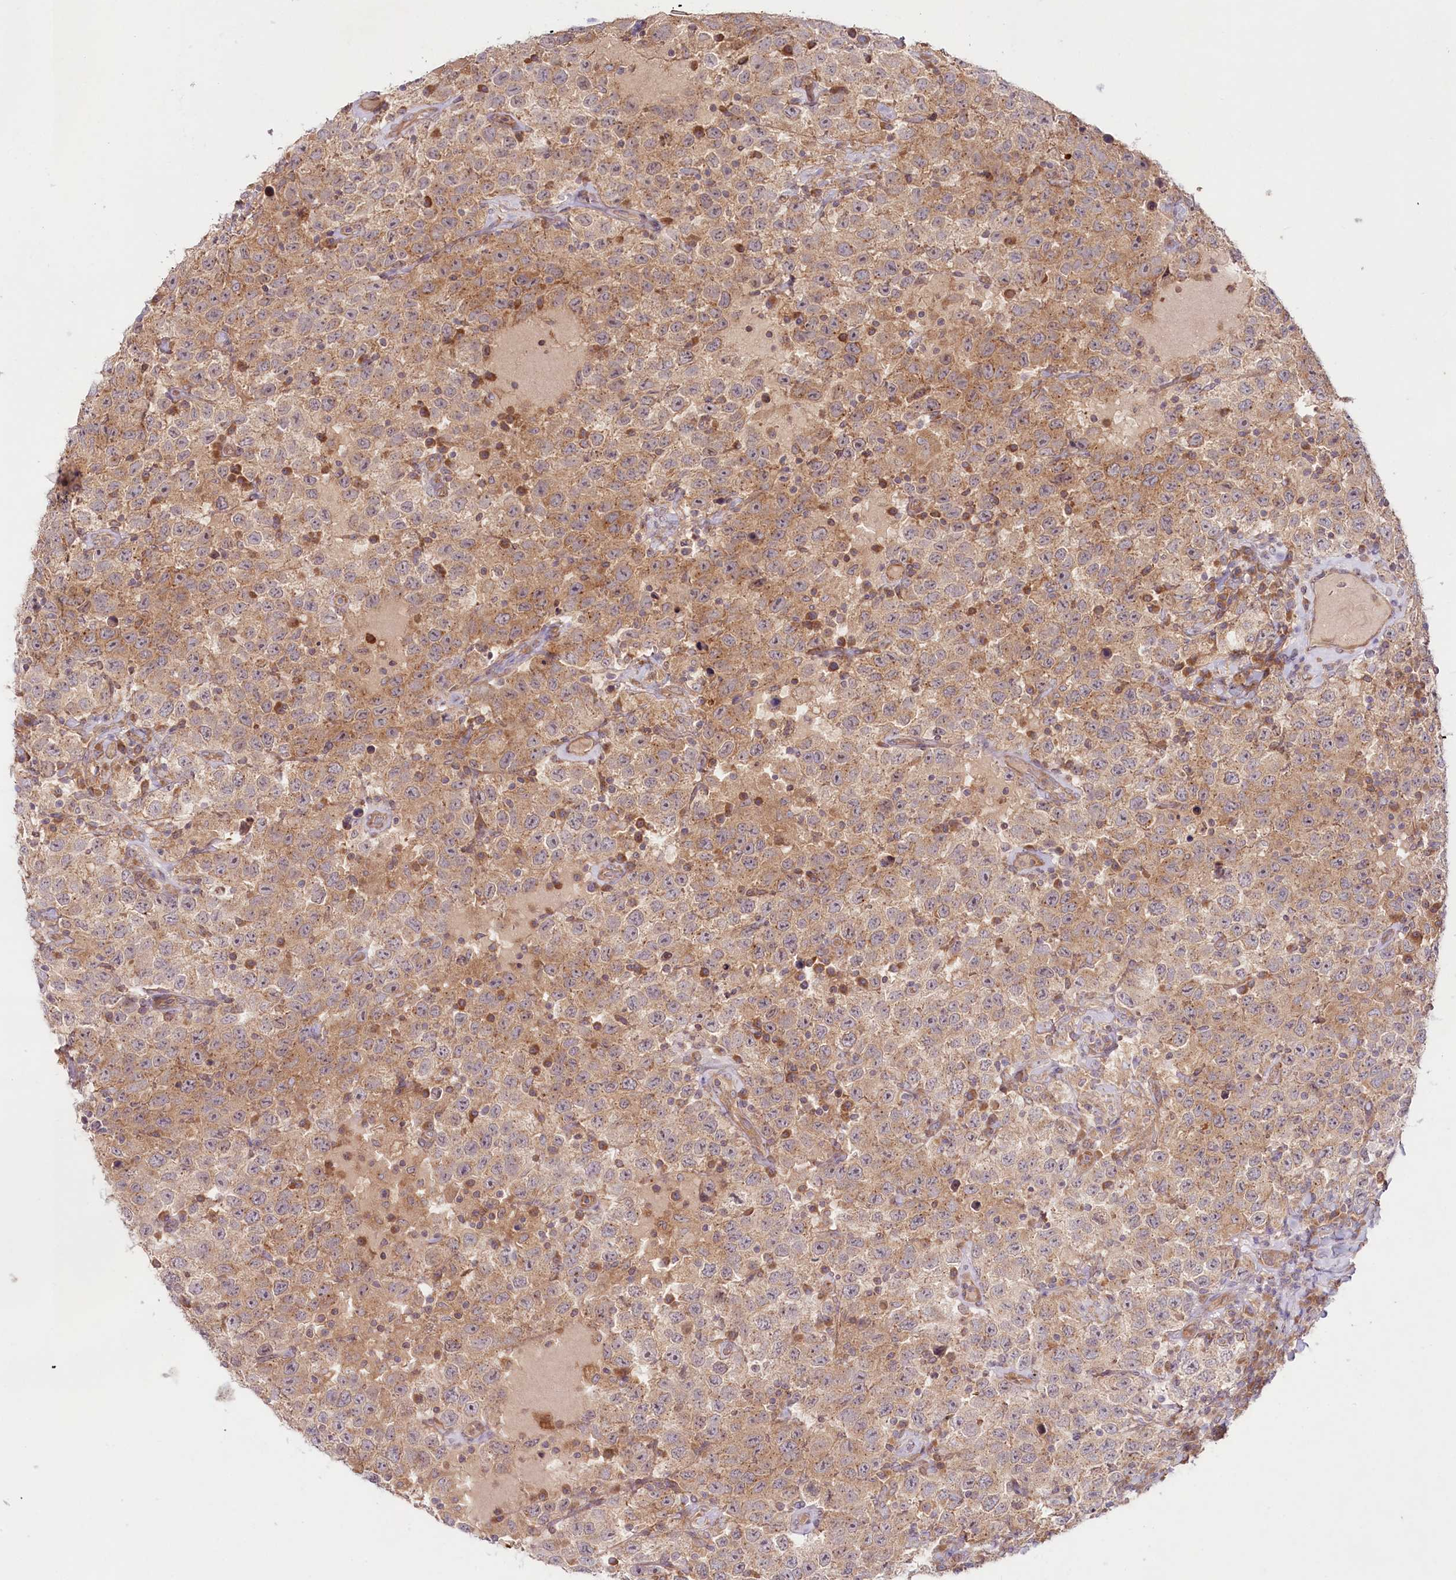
{"staining": {"intensity": "moderate", "quantity": ">75%", "location": "cytoplasmic/membranous"}, "tissue": "testis cancer", "cell_type": "Tumor cells", "image_type": "cancer", "snomed": [{"axis": "morphology", "description": "Seminoma, NOS"}, {"axis": "topography", "description": "Testis"}], "caption": "Testis cancer was stained to show a protein in brown. There is medium levels of moderate cytoplasmic/membranous staining in about >75% of tumor cells. (IHC, brightfield microscopy, high magnification).", "gene": "TNIP1", "patient": {"sex": "male", "age": 41}}